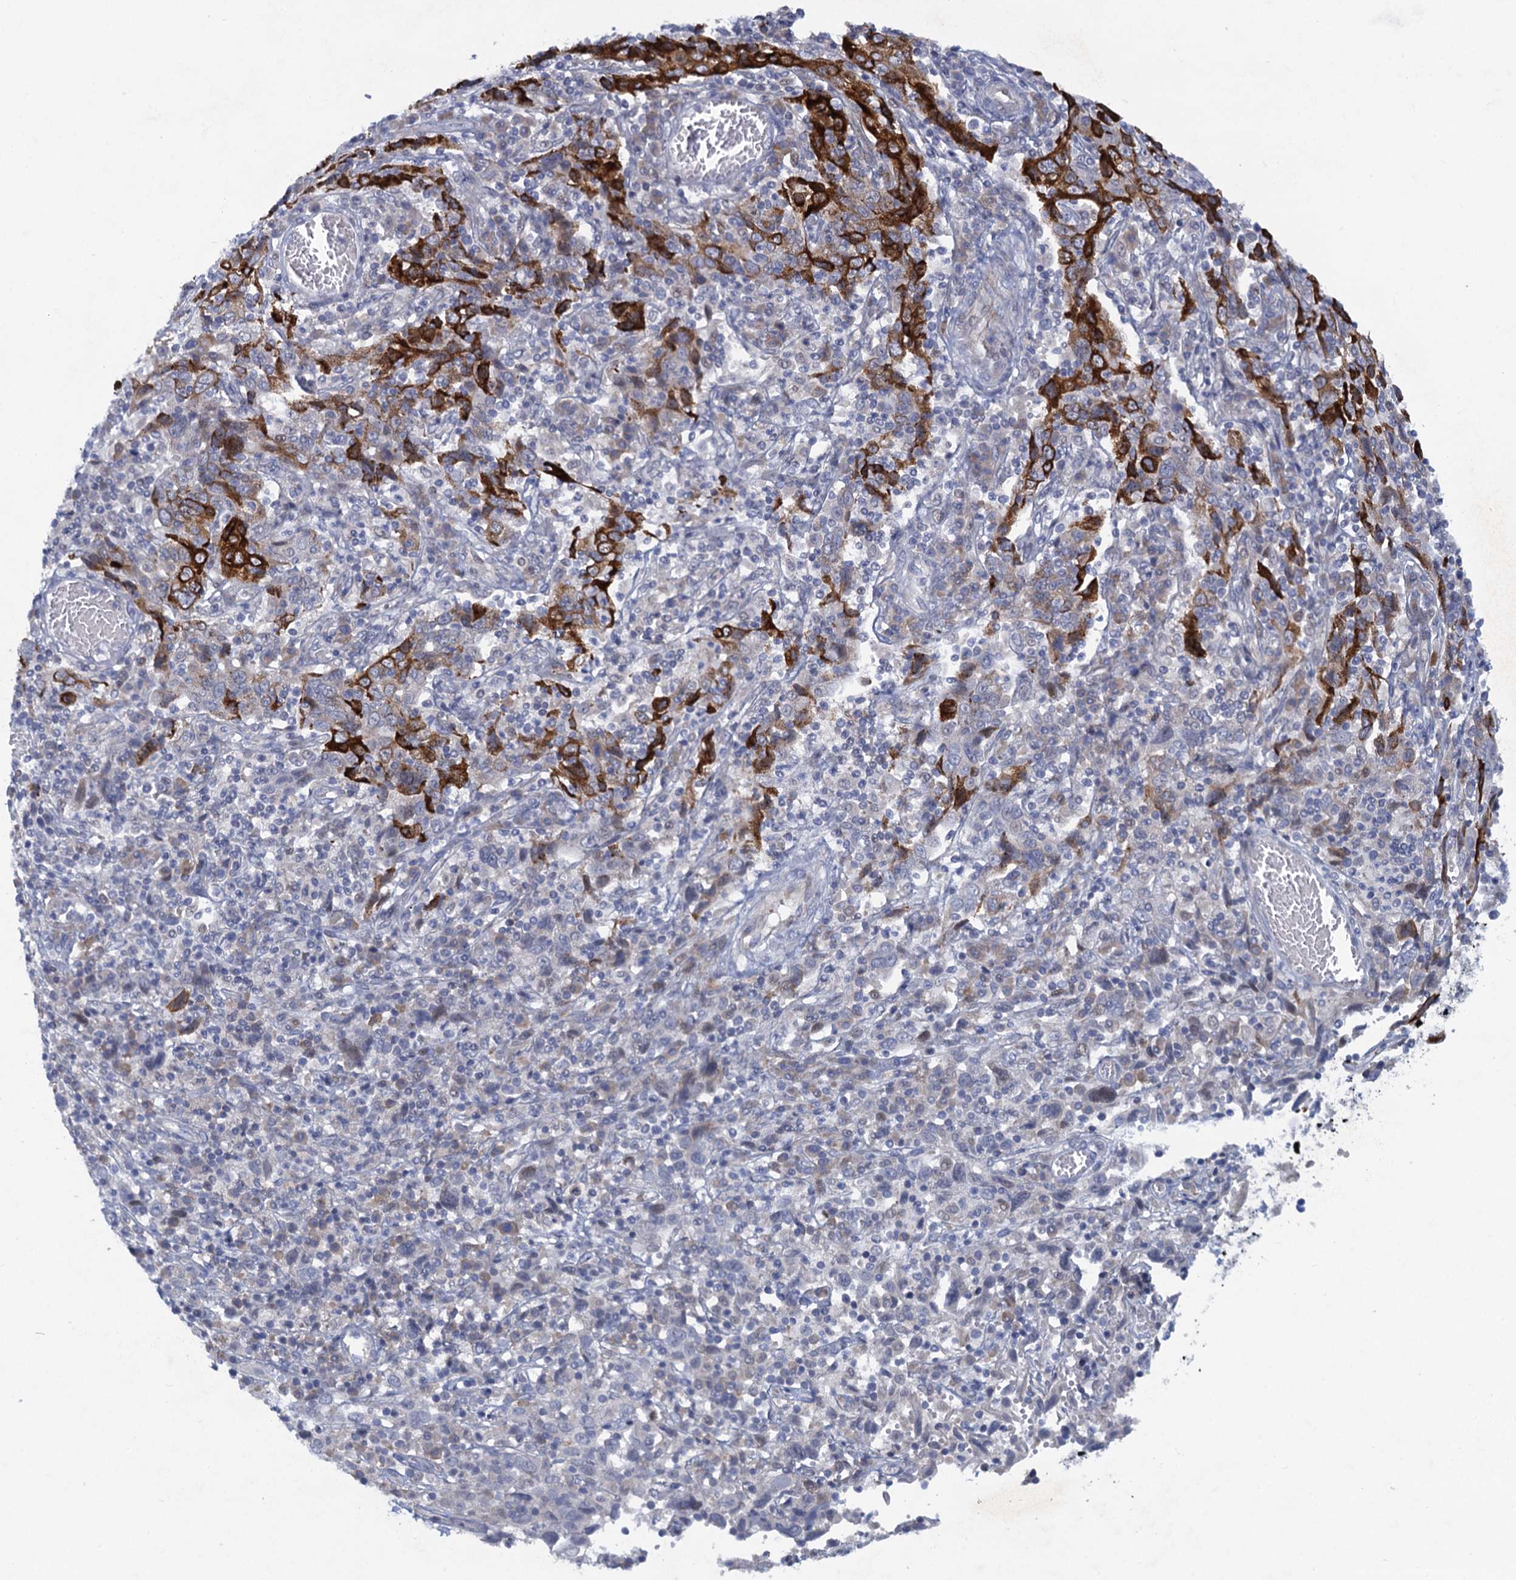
{"staining": {"intensity": "strong", "quantity": "25%-75%", "location": "cytoplasmic/membranous"}, "tissue": "cervical cancer", "cell_type": "Tumor cells", "image_type": "cancer", "snomed": [{"axis": "morphology", "description": "Squamous cell carcinoma, NOS"}, {"axis": "topography", "description": "Cervix"}], "caption": "Squamous cell carcinoma (cervical) stained for a protein demonstrates strong cytoplasmic/membranous positivity in tumor cells.", "gene": "QPCTL", "patient": {"sex": "female", "age": 46}}